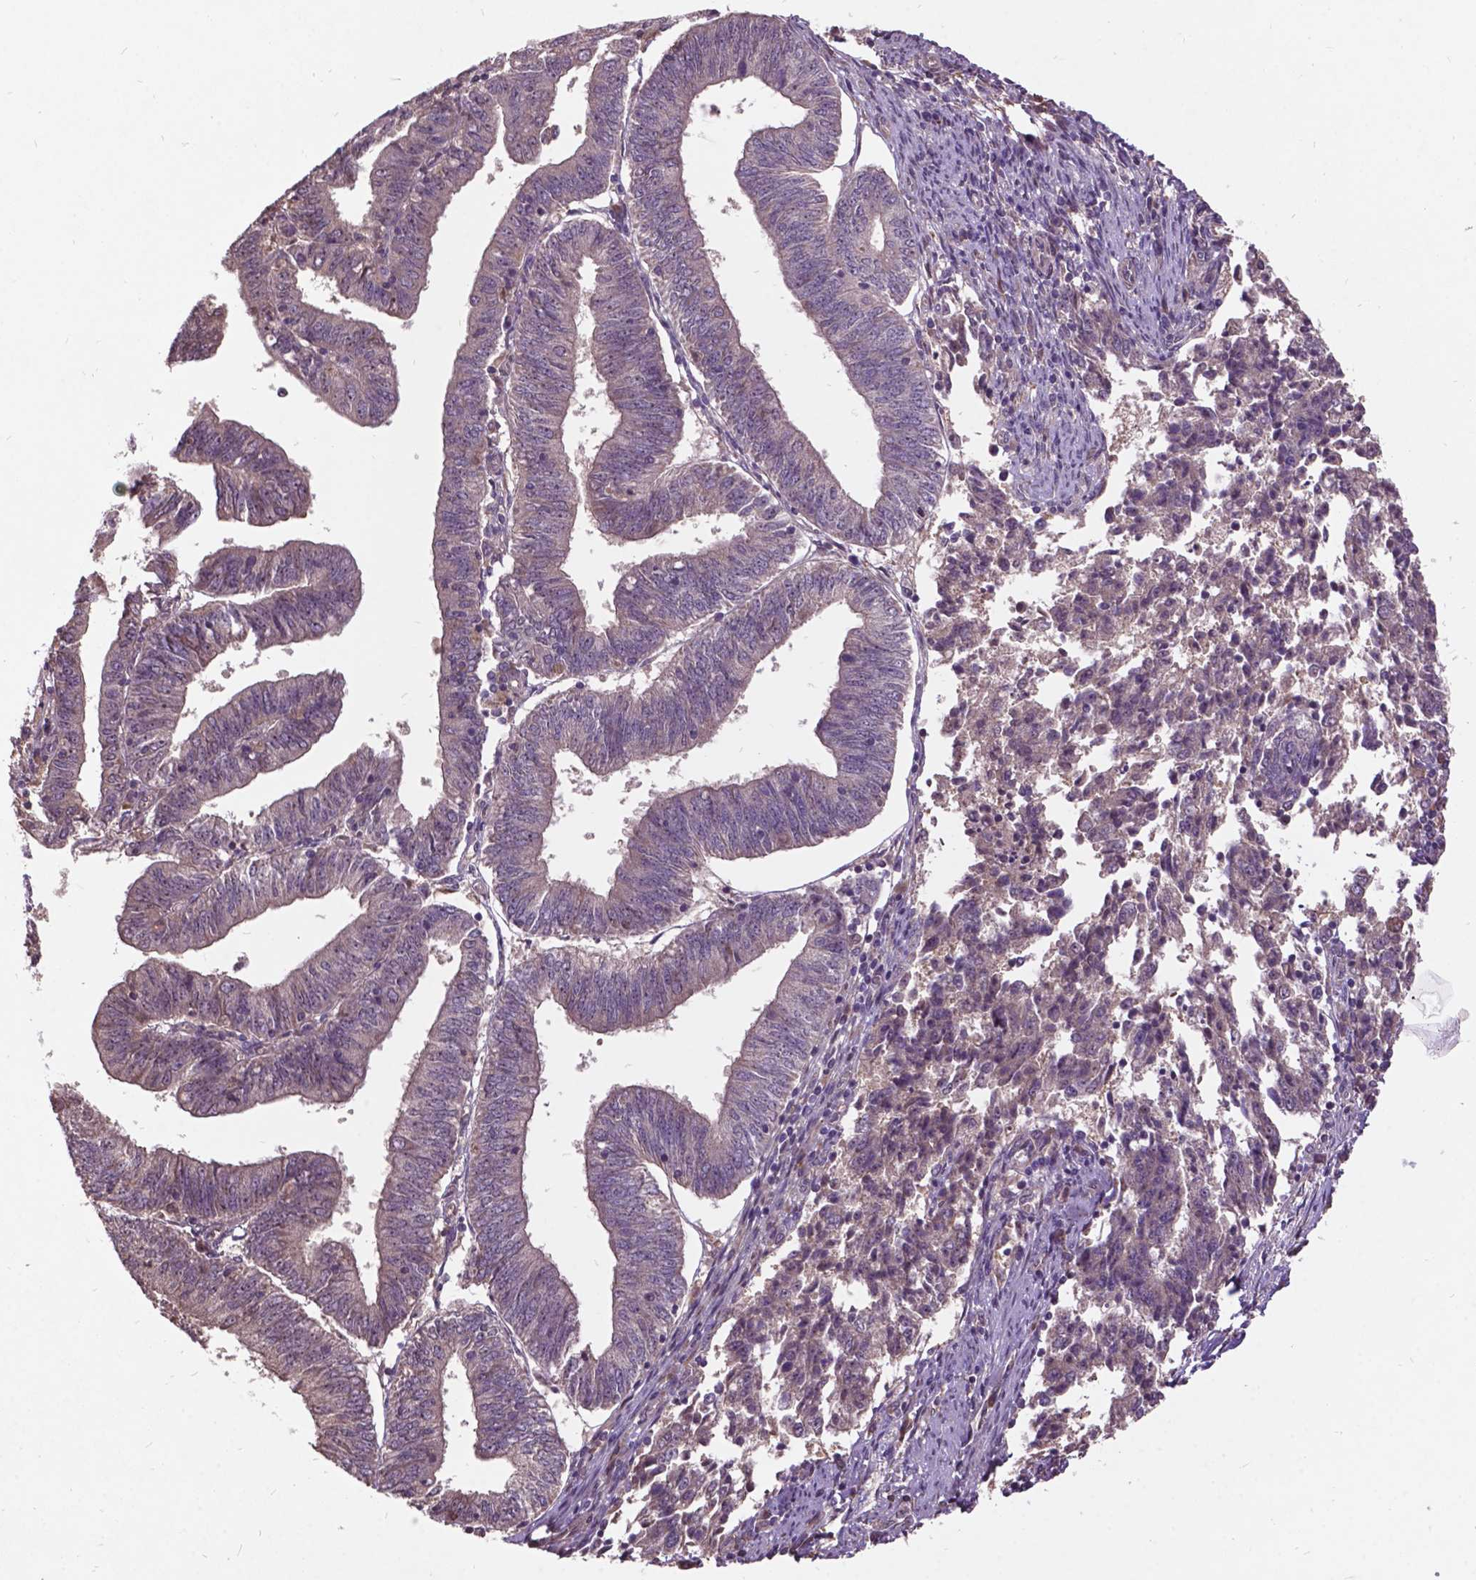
{"staining": {"intensity": "negative", "quantity": "none", "location": "none"}, "tissue": "endometrial cancer", "cell_type": "Tumor cells", "image_type": "cancer", "snomed": [{"axis": "morphology", "description": "Adenocarcinoma, NOS"}, {"axis": "topography", "description": "Endometrium"}], "caption": "Immunohistochemical staining of adenocarcinoma (endometrial) exhibits no significant staining in tumor cells.", "gene": "AP1S3", "patient": {"sex": "female", "age": 82}}